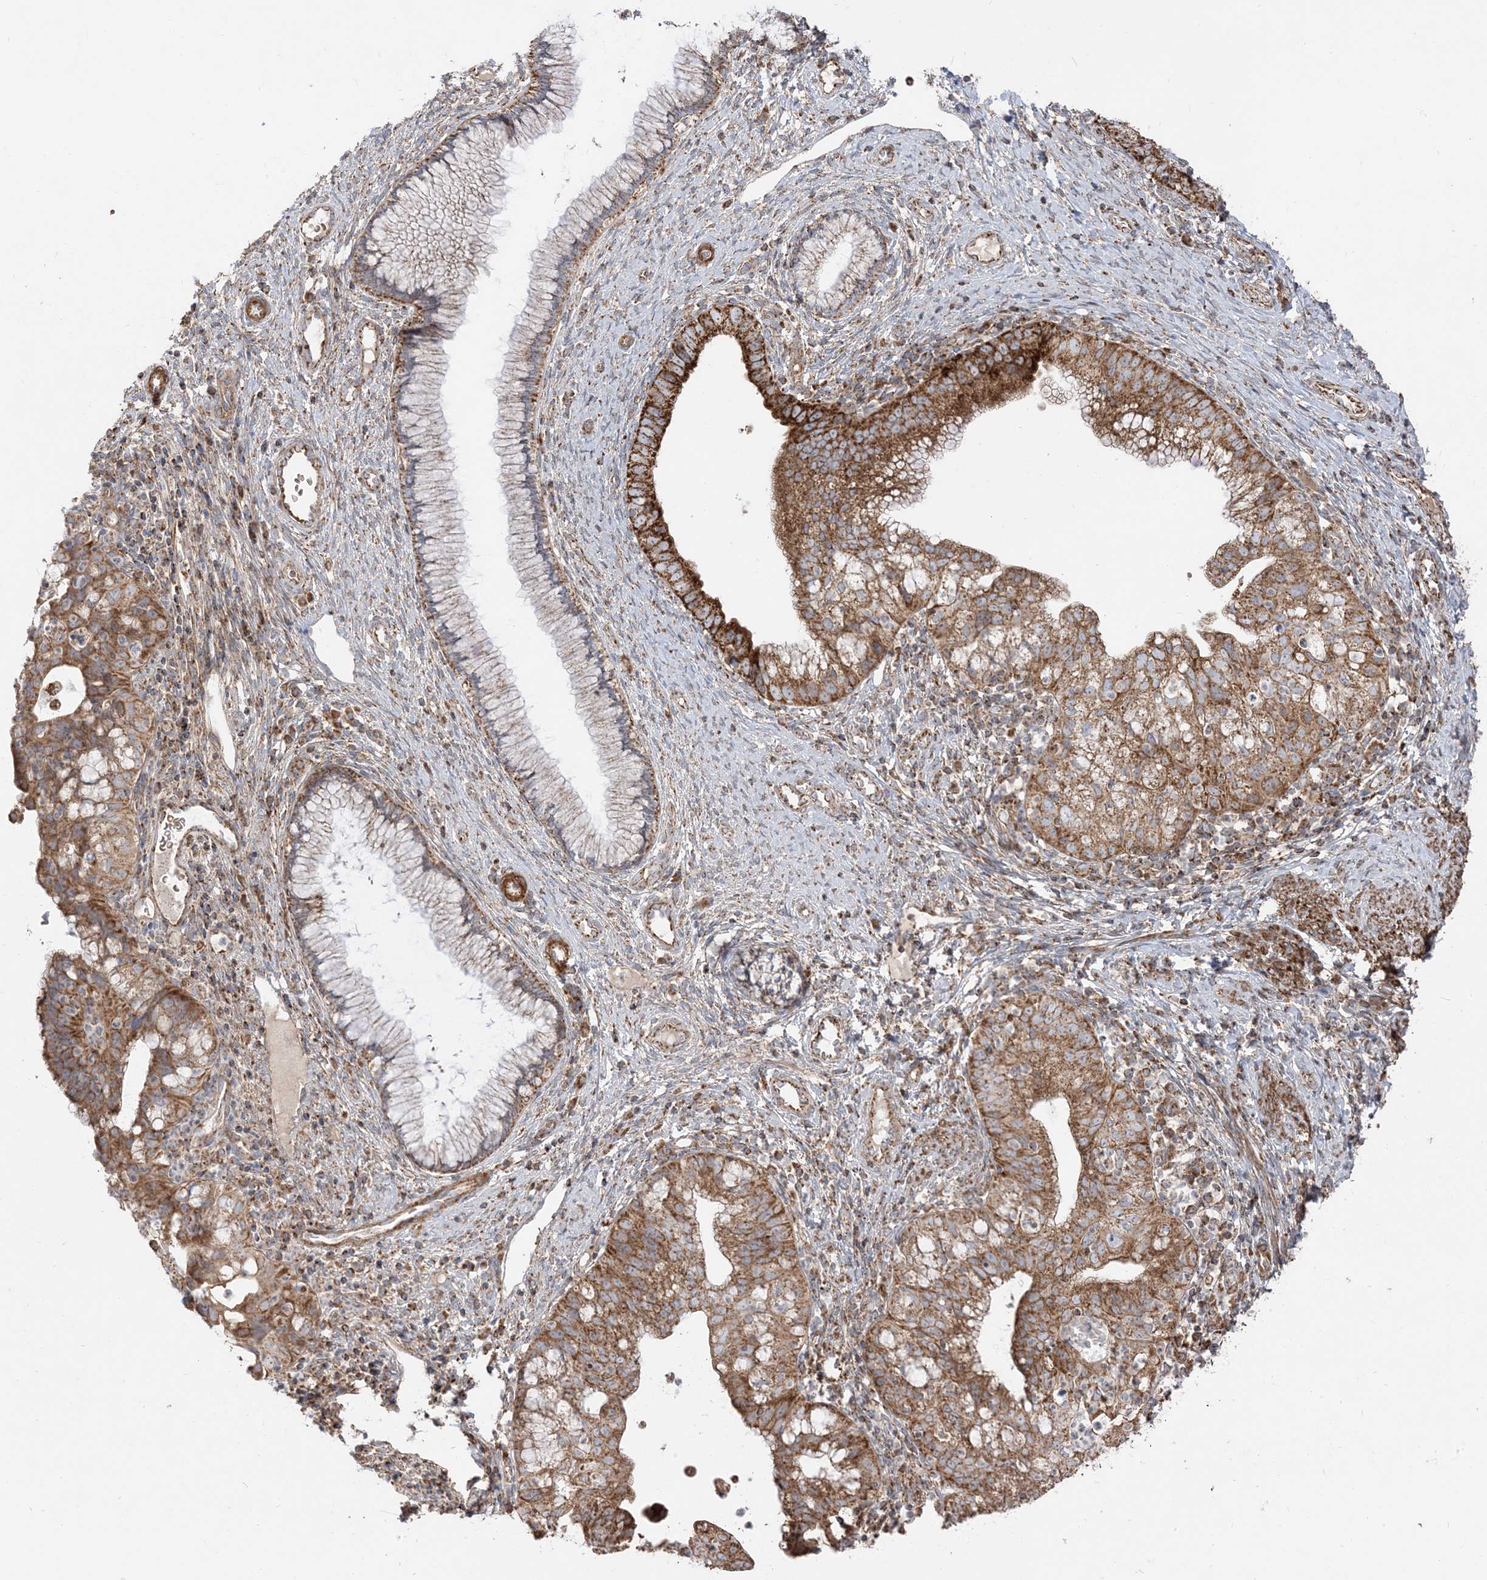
{"staining": {"intensity": "moderate", "quantity": ">75%", "location": "cytoplasmic/membranous"}, "tissue": "cervical cancer", "cell_type": "Tumor cells", "image_type": "cancer", "snomed": [{"axis": "morphology", "description": "Adenocarcinoma, NOS"}, {"axis": "topography", "description": "Cervix"}], "caption": "Immunohistochemical staining of cervical cancer (adenocarcinoma) displays medium levels of moderate cytoplasmic/membranous protein expression in approximately >75% of tumor cells.", "gene": "AARS2", "patient": {"sex": "female", "age": 36}}